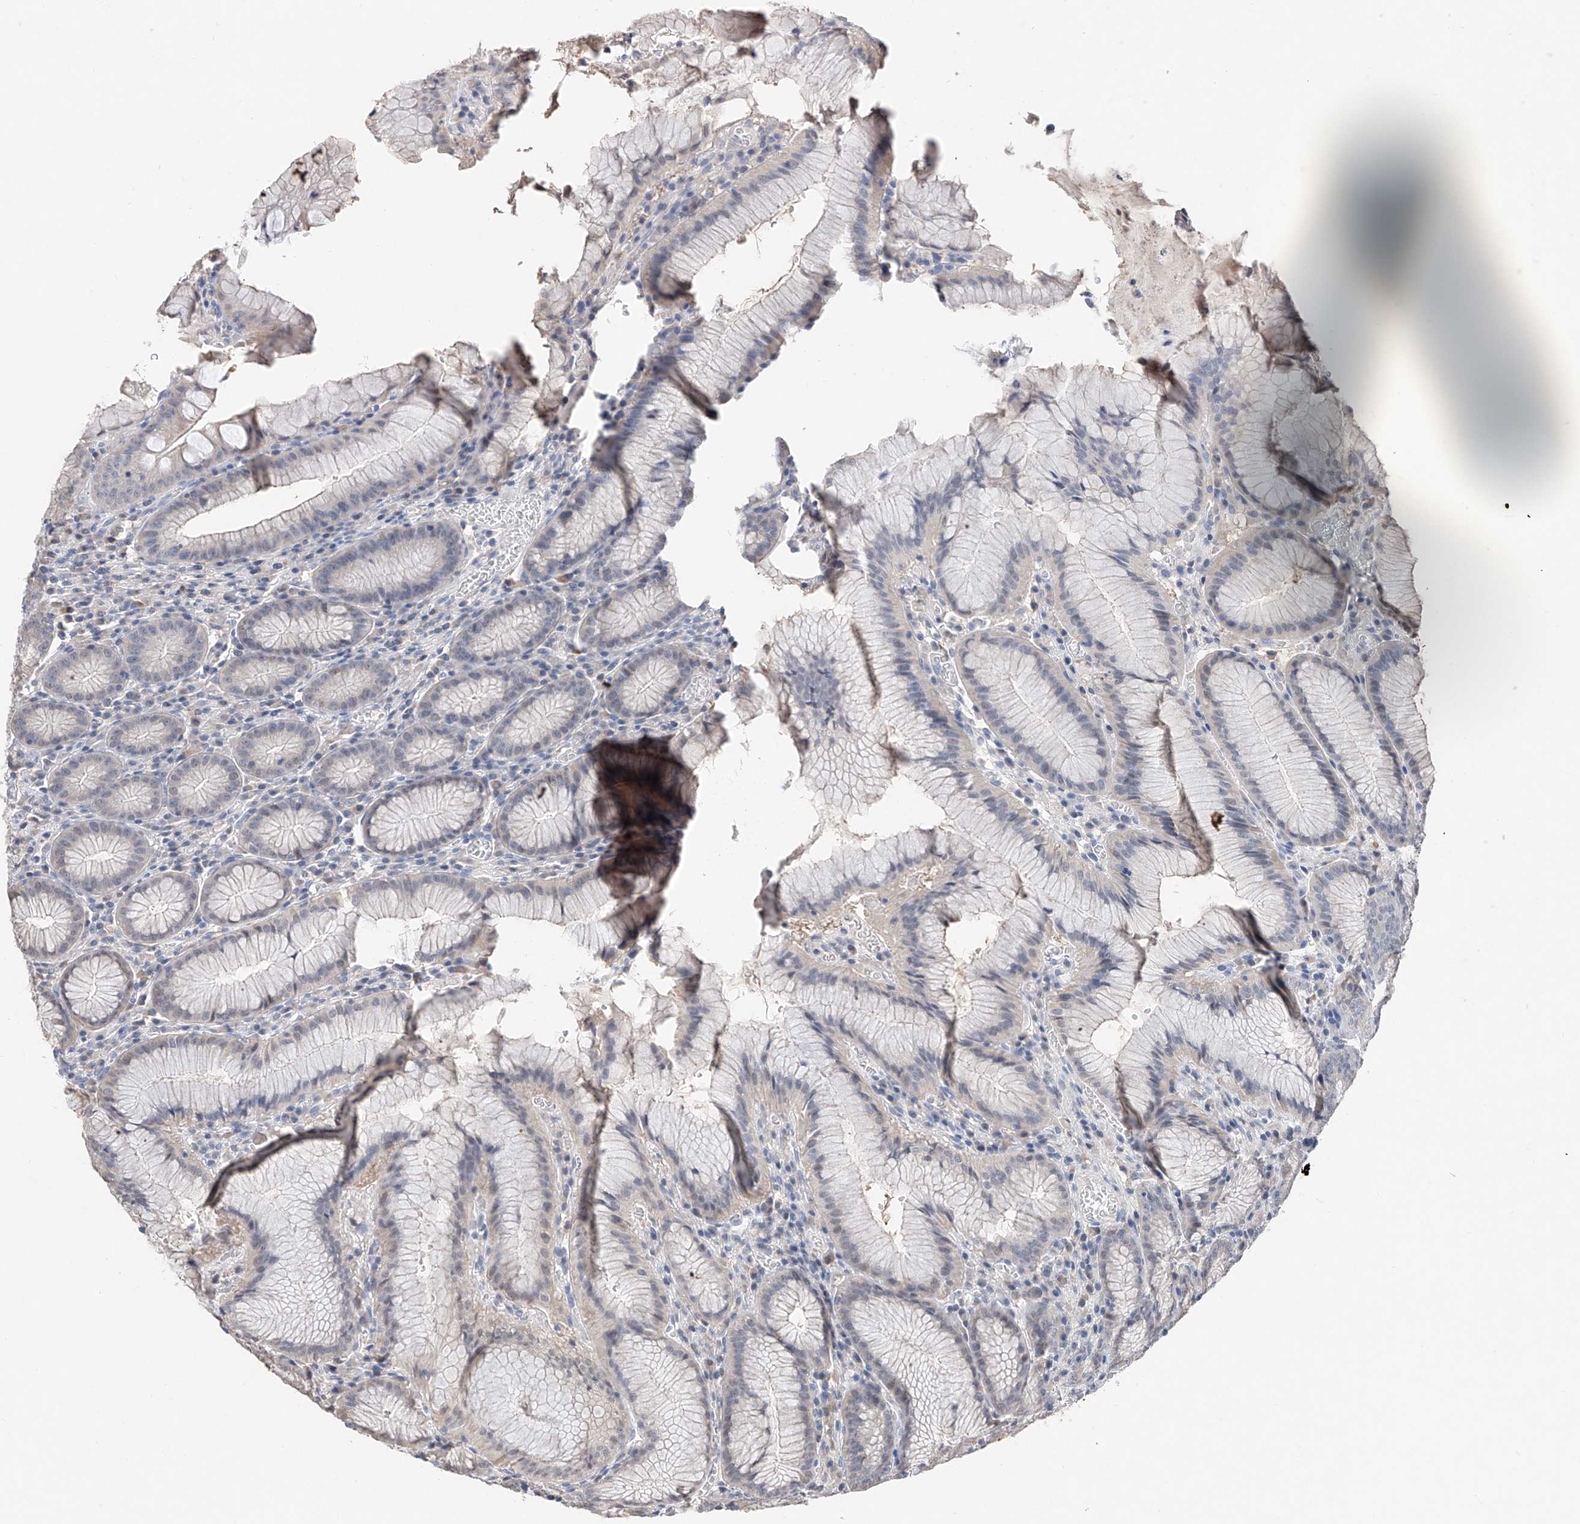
{"staining": {"intensity": "weak", "quantity": "<25%", "location": "cytoplasmic/membranous"}, "tissue": "stomach", "cell_type": "Glandular cells", "image_type": "normal", "snomed": [{"axis": "morphology", "description": "Normal tissue, NOS"}, {"axis": "topography", "description": "Stomach"}], "caption": "Glandular cells are negative for protein expression in benign human stomach. (IHC, brightfield microscopy, high magnification).", "gene": "FUCA2", "patient": {"sex": "male", "age": 55}}